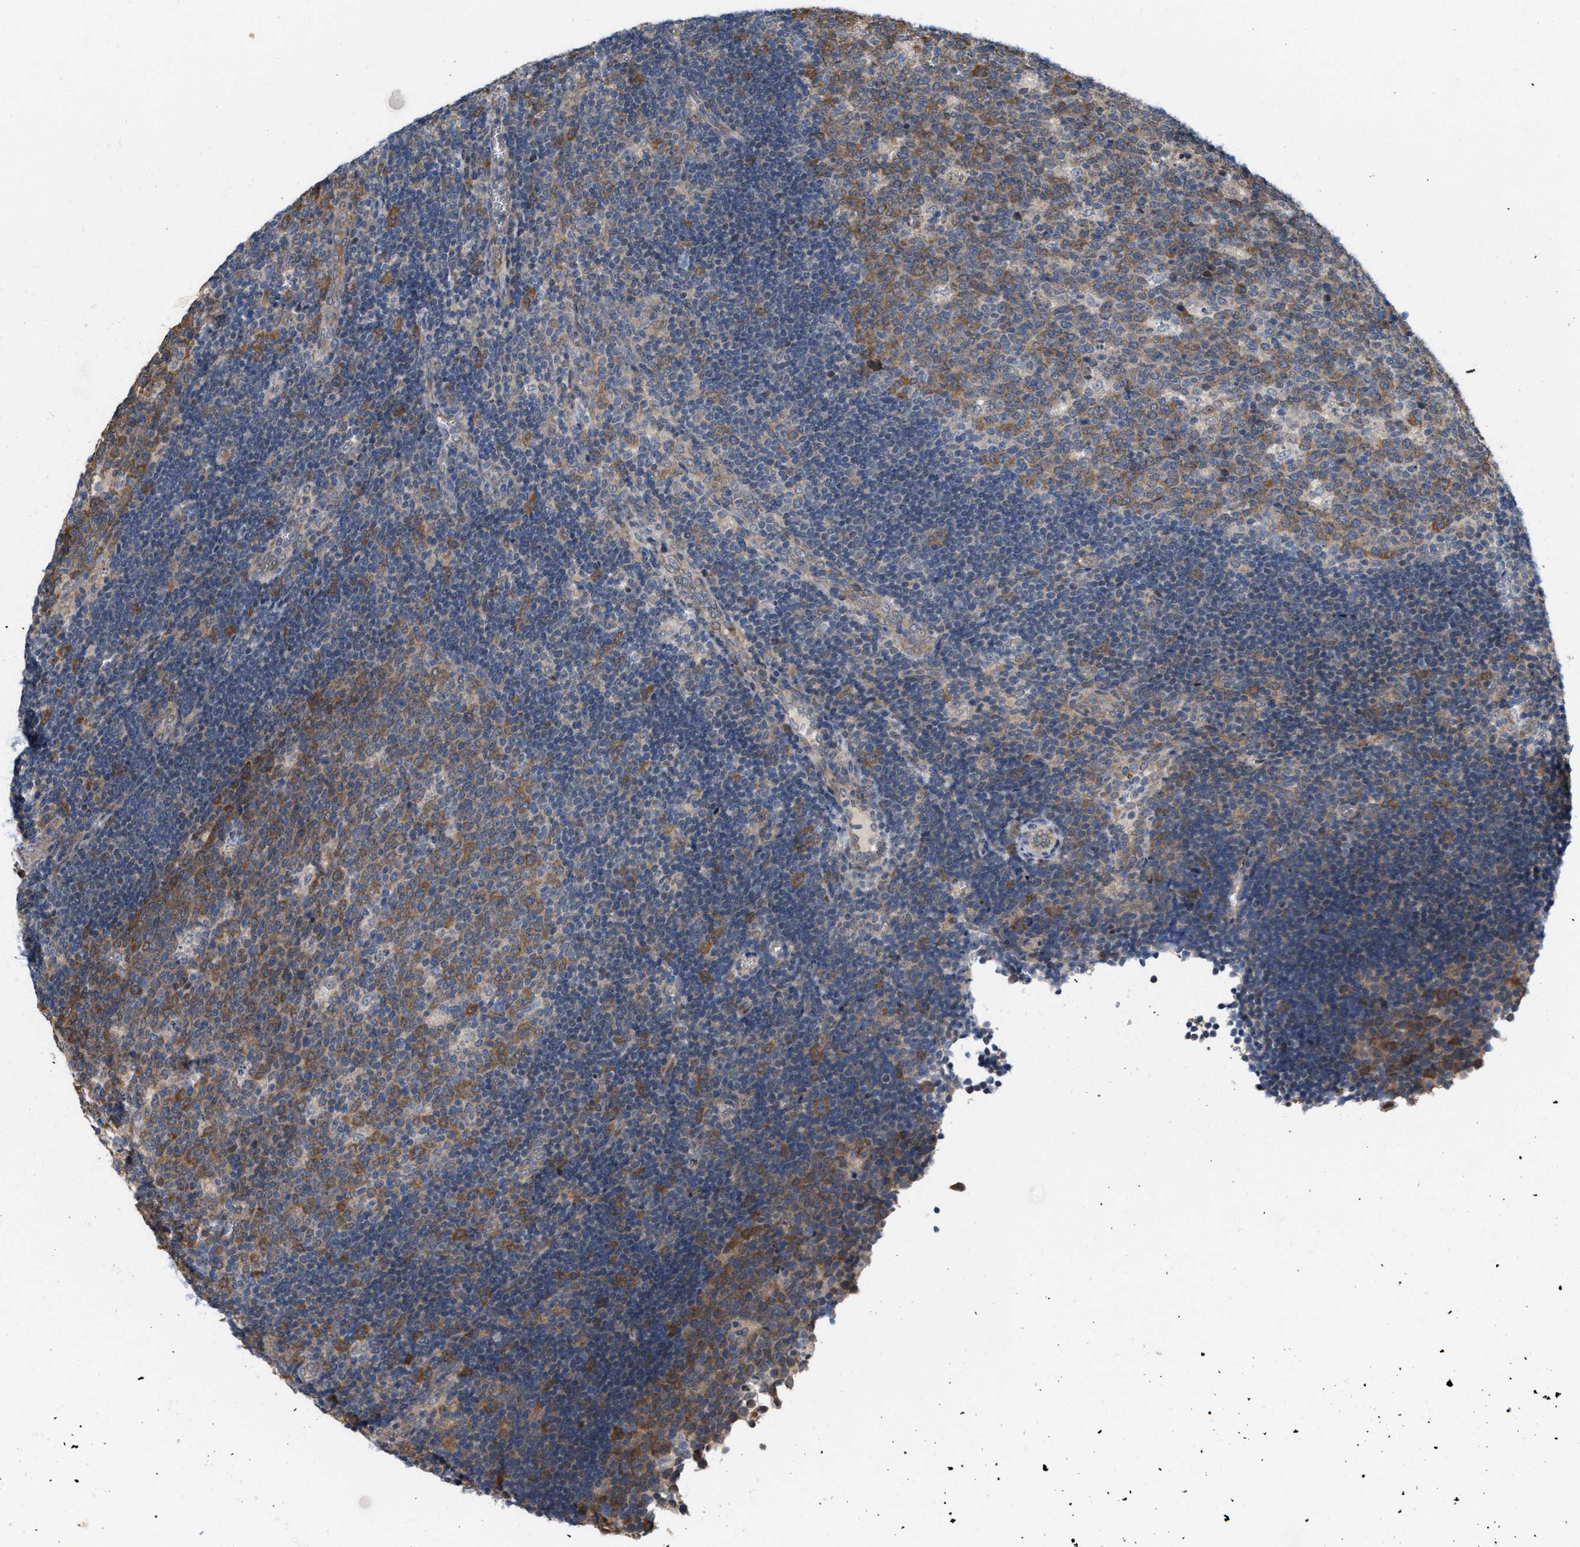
{"staining": {"intensity": "moderate", "quantity": ">75%", "location": "cytoplasmic/membranous"}, "tissue": "lymph node", "cell_type": "Germinal center cells", "image_type": "normal", "snomed": [{"axis": "morphology", "description": "Normal tissue, NOS"}, {"axis": "topography", "description": "Lymph node"}, {"axis": "topography", "description": "Salivary gland"}], "caption": "Lymph node was stained to show a protein in brown. There is medium levels of moderate cytoplasmic/membranous staining in approximately >75% of germinal center cells. (DAB (3,3'-diaminobenzidine) = brown stain, brightfield microscopy at high magnification).", "gene": "CSNK1A1", "patient": {"sex": "male", "age": 8}}